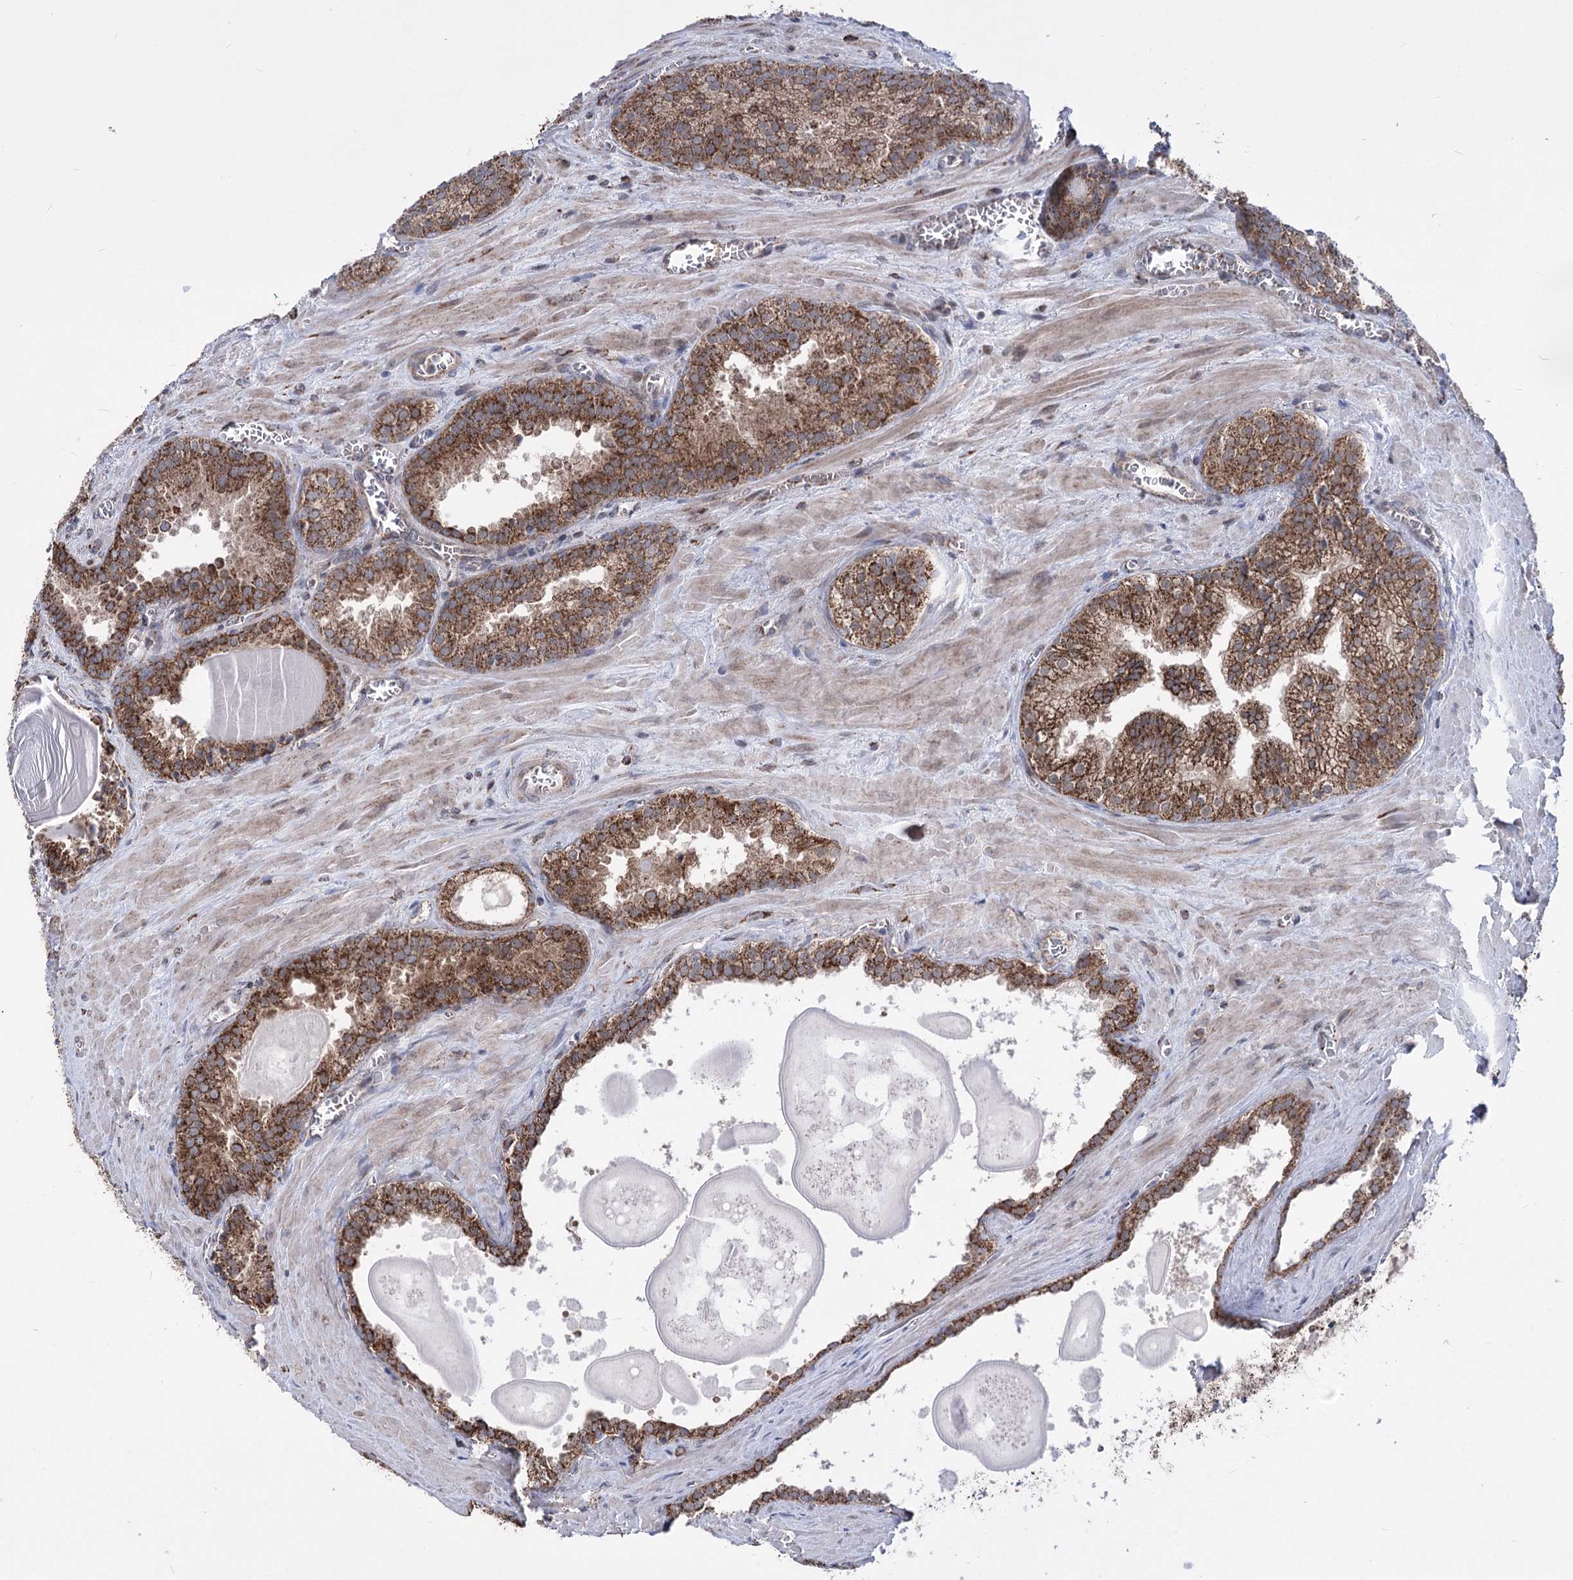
{"staining": {"intensity": "moderate", "quantity": ">75%", "location": "cytoplasmic/membranous"}, "tissue": "prostate cancer", "cell_type": "Tumor cells", "image_type": "cancer", "snomed": [{"axis": "morphology", "description": "Adenocarcinoma, High grade"}, {"axis": "topography", "description": "Prostate"}], "caption": "Immunohistochemistry staining of prostate adenocarcinoma (high-grade), which demonstrates medium levels of moderate cytoplasmic/membranous staining in approximately >75% of tumor cells indicating moderate cytoplasmic/membranous protein positivity. The staining was performed using DAB (brown) for protein detection and nuclei were counterstained in hematoxylin (blue).", "gene": "CREB3L4", "patient": {"sex": "male", "age": 66}}